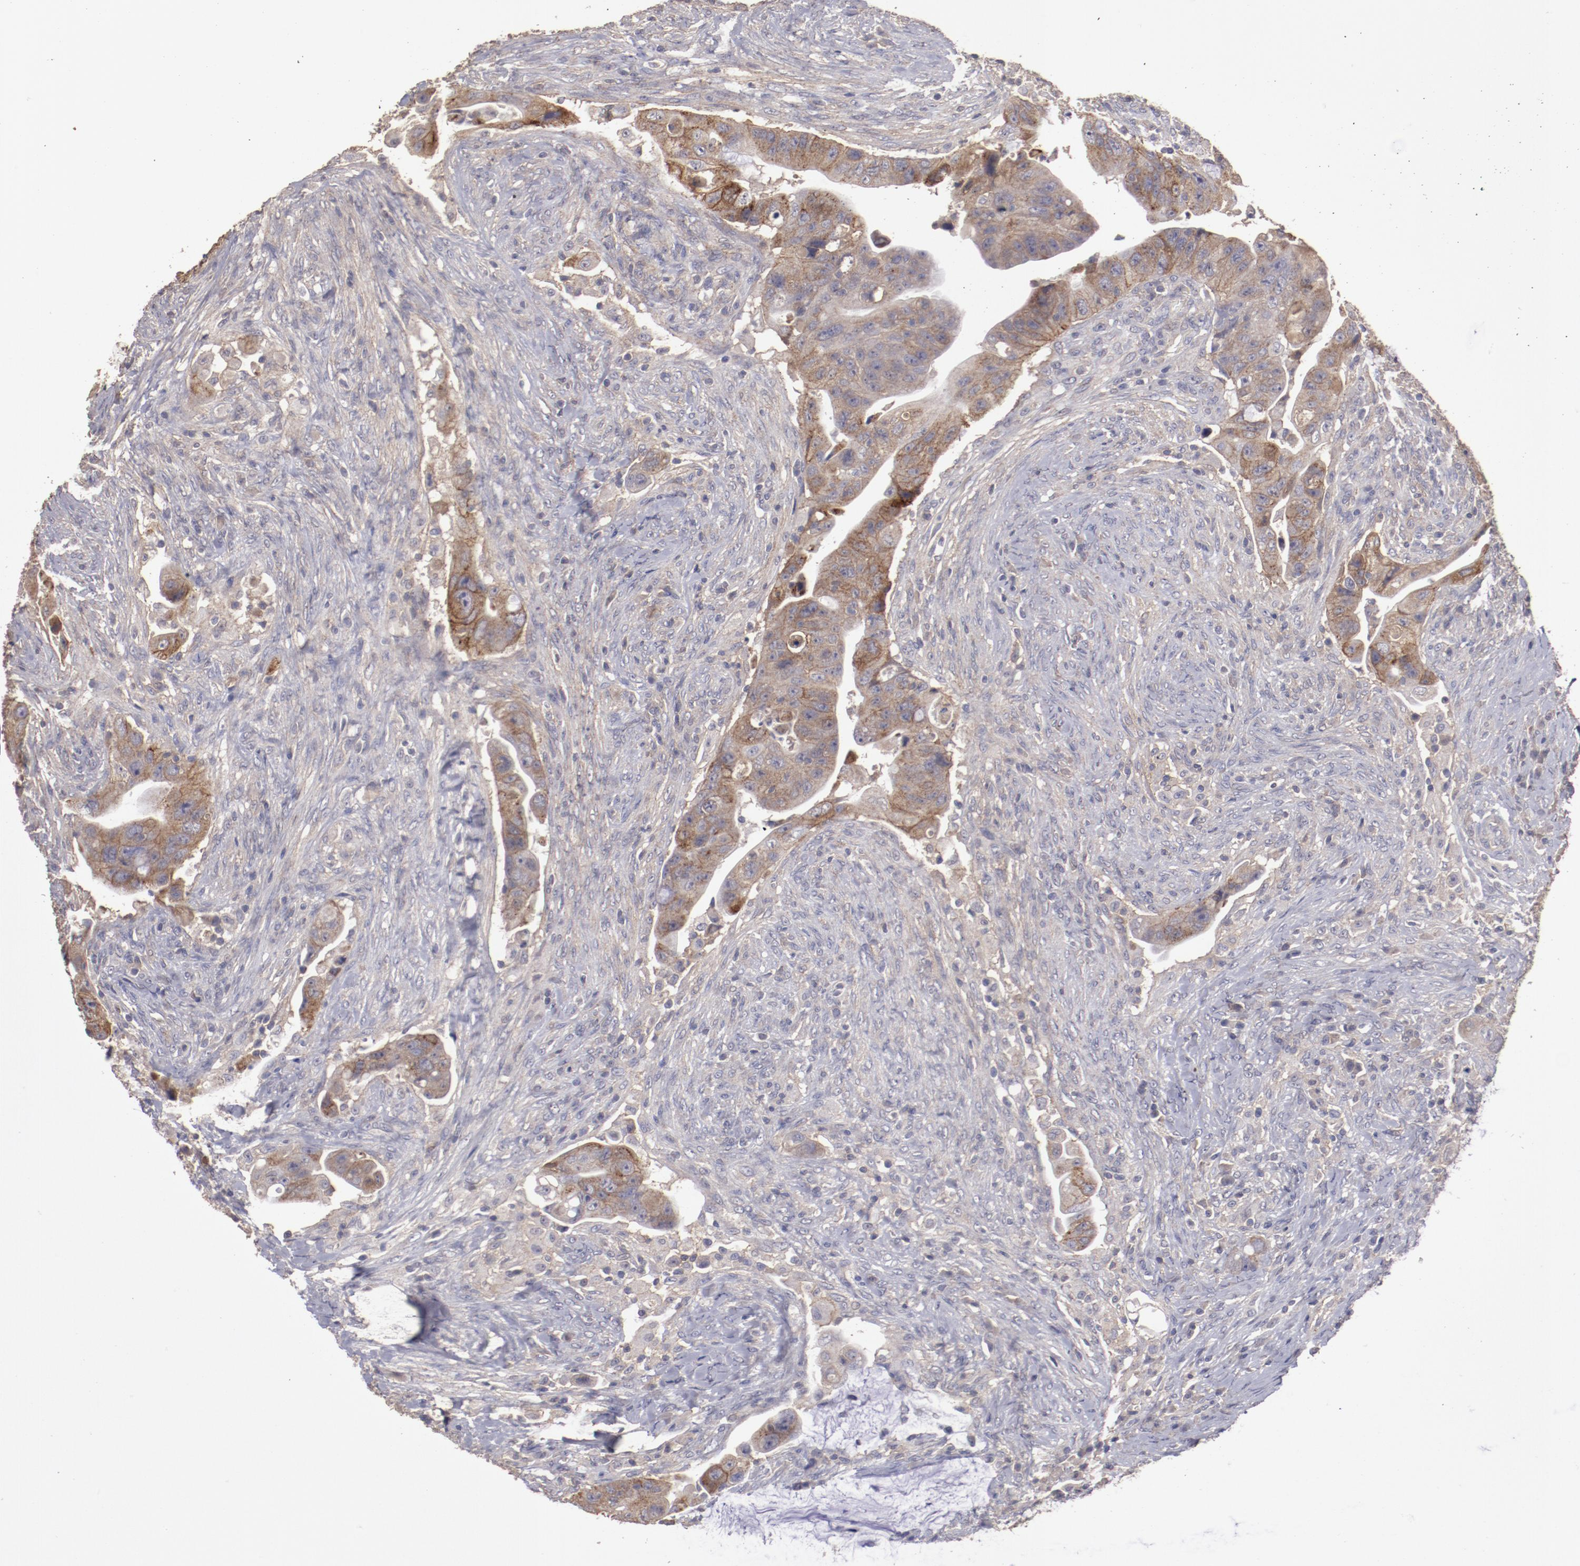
{"staining": {"intensity": "moderate", "quantity": "25%-75%", "location": "cytoplasmic/membranous"}, "tissue": "colorectal cancer", "cell_type": "Tumor cells", "image_type": "cancer", "snomed": [{"axis": "morphology", "description": "Adenocarcinoma, NOS"}, {"axis": "topography", "description": "Rectum"}], "caption": "Tumor cells demonstrate moderate cytoplasmic/membranous staining in about 25%-75% of cells in adenocarcinoma (colorectal).", "gene": "FAT1", "patient": {"sex": "female", "age": 71}}